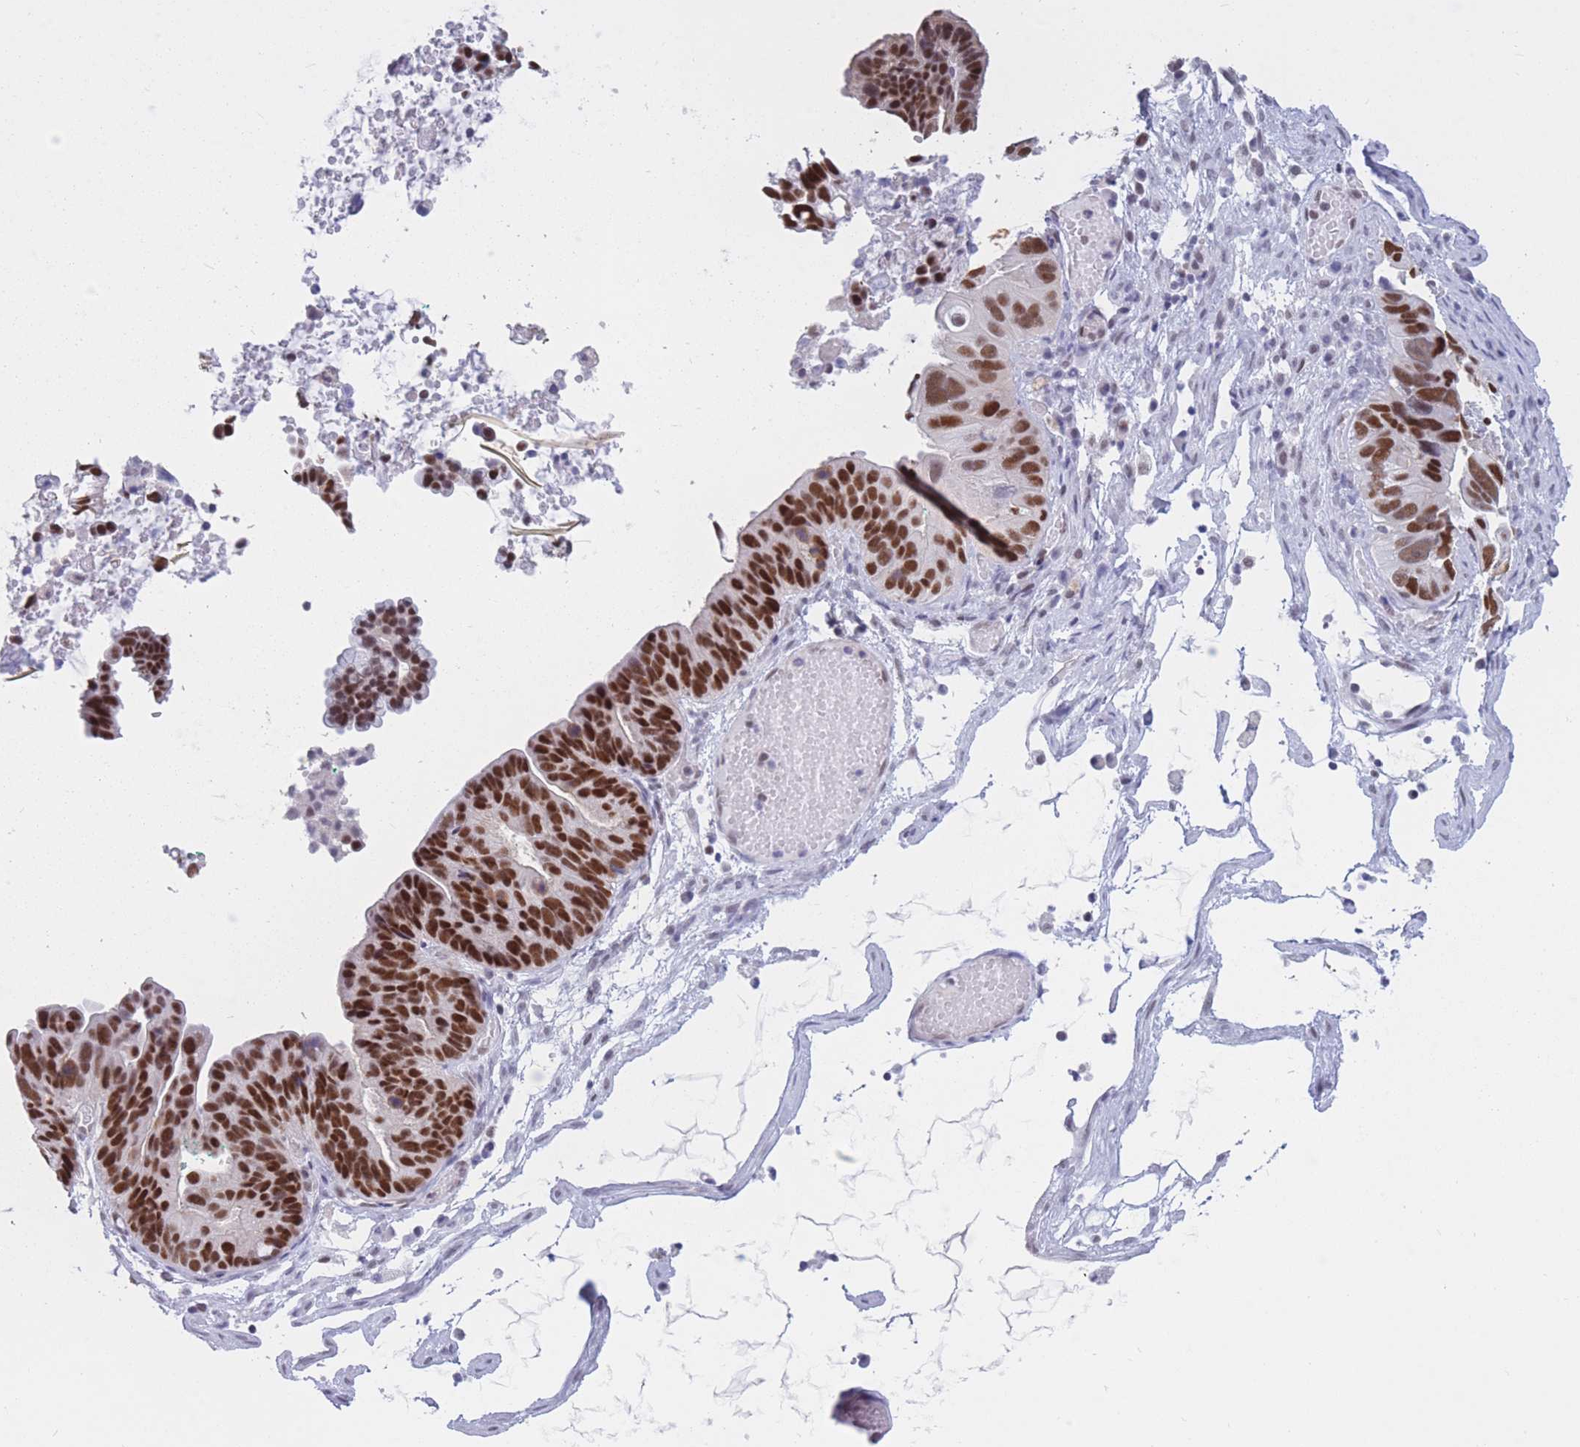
{"staining": {"intensity": "strong", "quantity": ">75%", "location": "nuclear"}, "tissue": "ovarian cancer", "cell_type": "Tumor cells", "image_type": "cancer", "snomed": [{"axis": "morphology", "description": "Cystadenocarcinoma, serous, NOS"}, {"axis": "topography", "description": "Ovary"}], "caption": "Immunohistochemistry (IHC) photomicrograph of ovarian cancer stained for a protein (brown), which reveals high levels of strong nuclear staining in about >75% of tumor cells.", "gene": "NASP", "patient": {"sex": "female", "age": 56}}